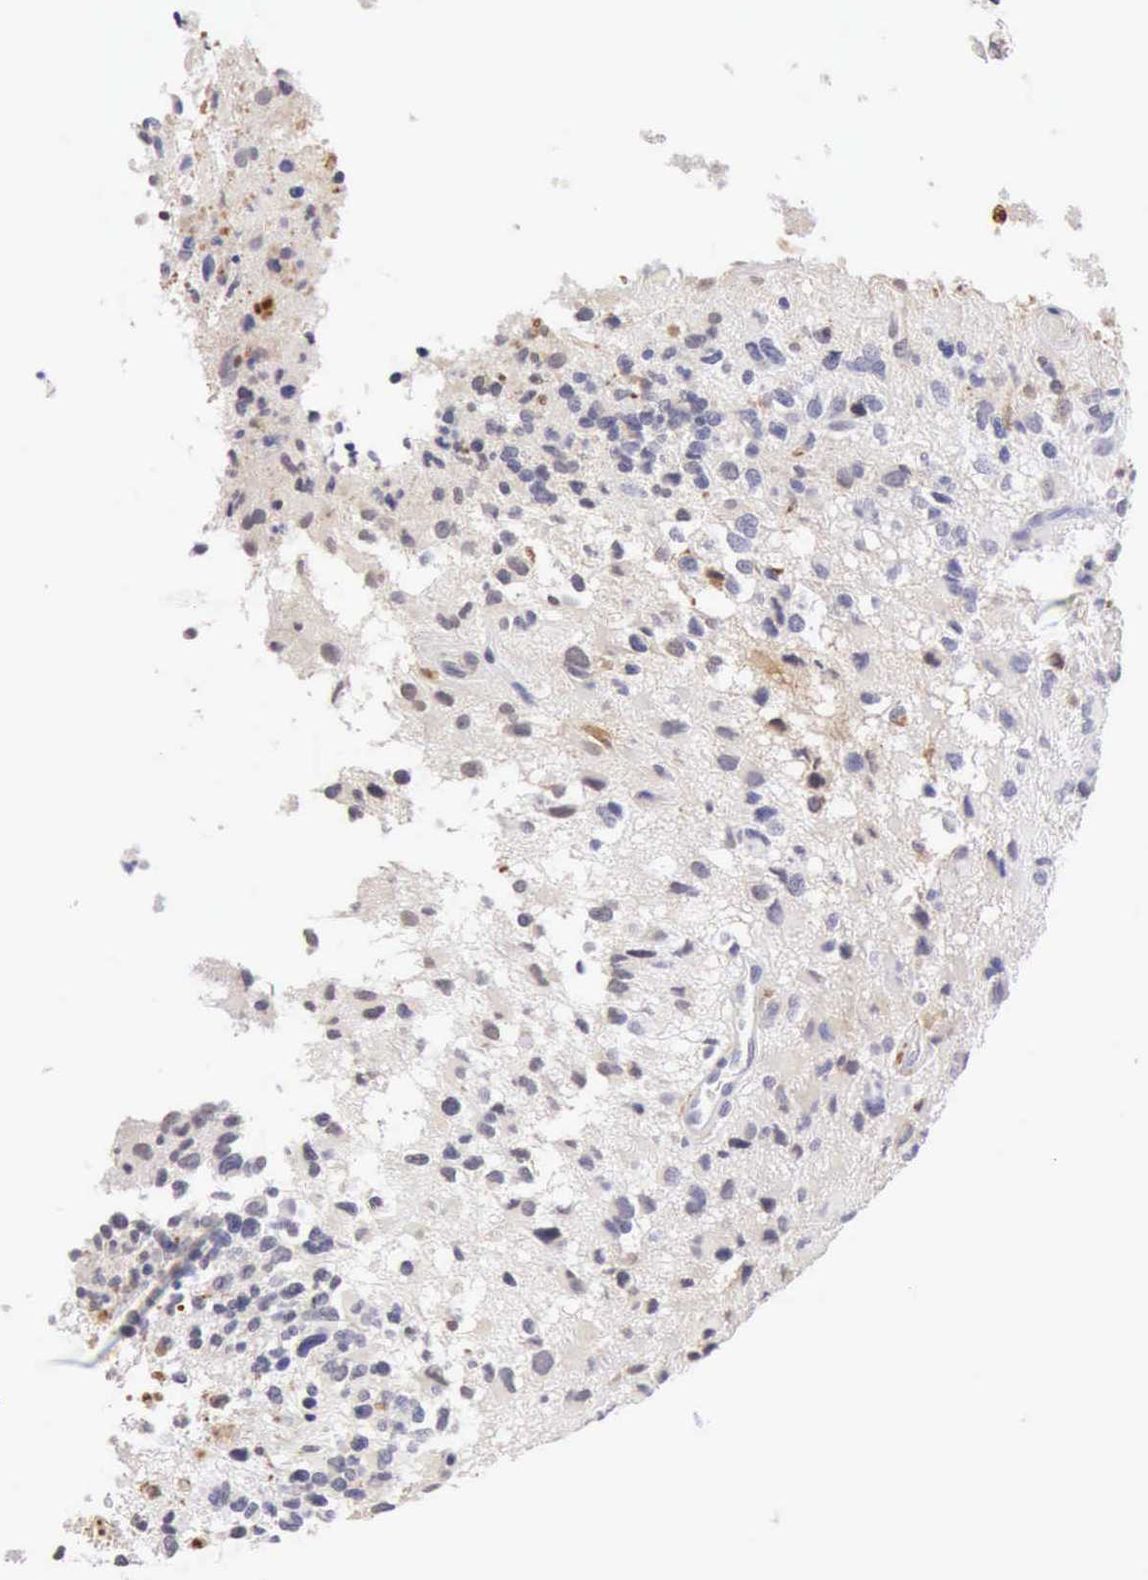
{"staining": {"intensity": "weak", "quantity": "<25%", "location": "cytoplasmic/membranous"}, "tissue": "glioma", "cell_type": "Tumor cells", "image_type": "cancer", "snomed": [{"axis": "morphology", "description": "Glioma, malignant, High grade"}, {"axis": "topography", "description": "Brain"}], "caption": "Immunohistochemistry (IHC) of glioma exhibits no staining in tumor cells. (DAB immunohistochemistry (IHC) visualized using brightfield microscopy, high magnification).", "gene": "RNASE1", "patient": {"sex": "male", "age": 69}}